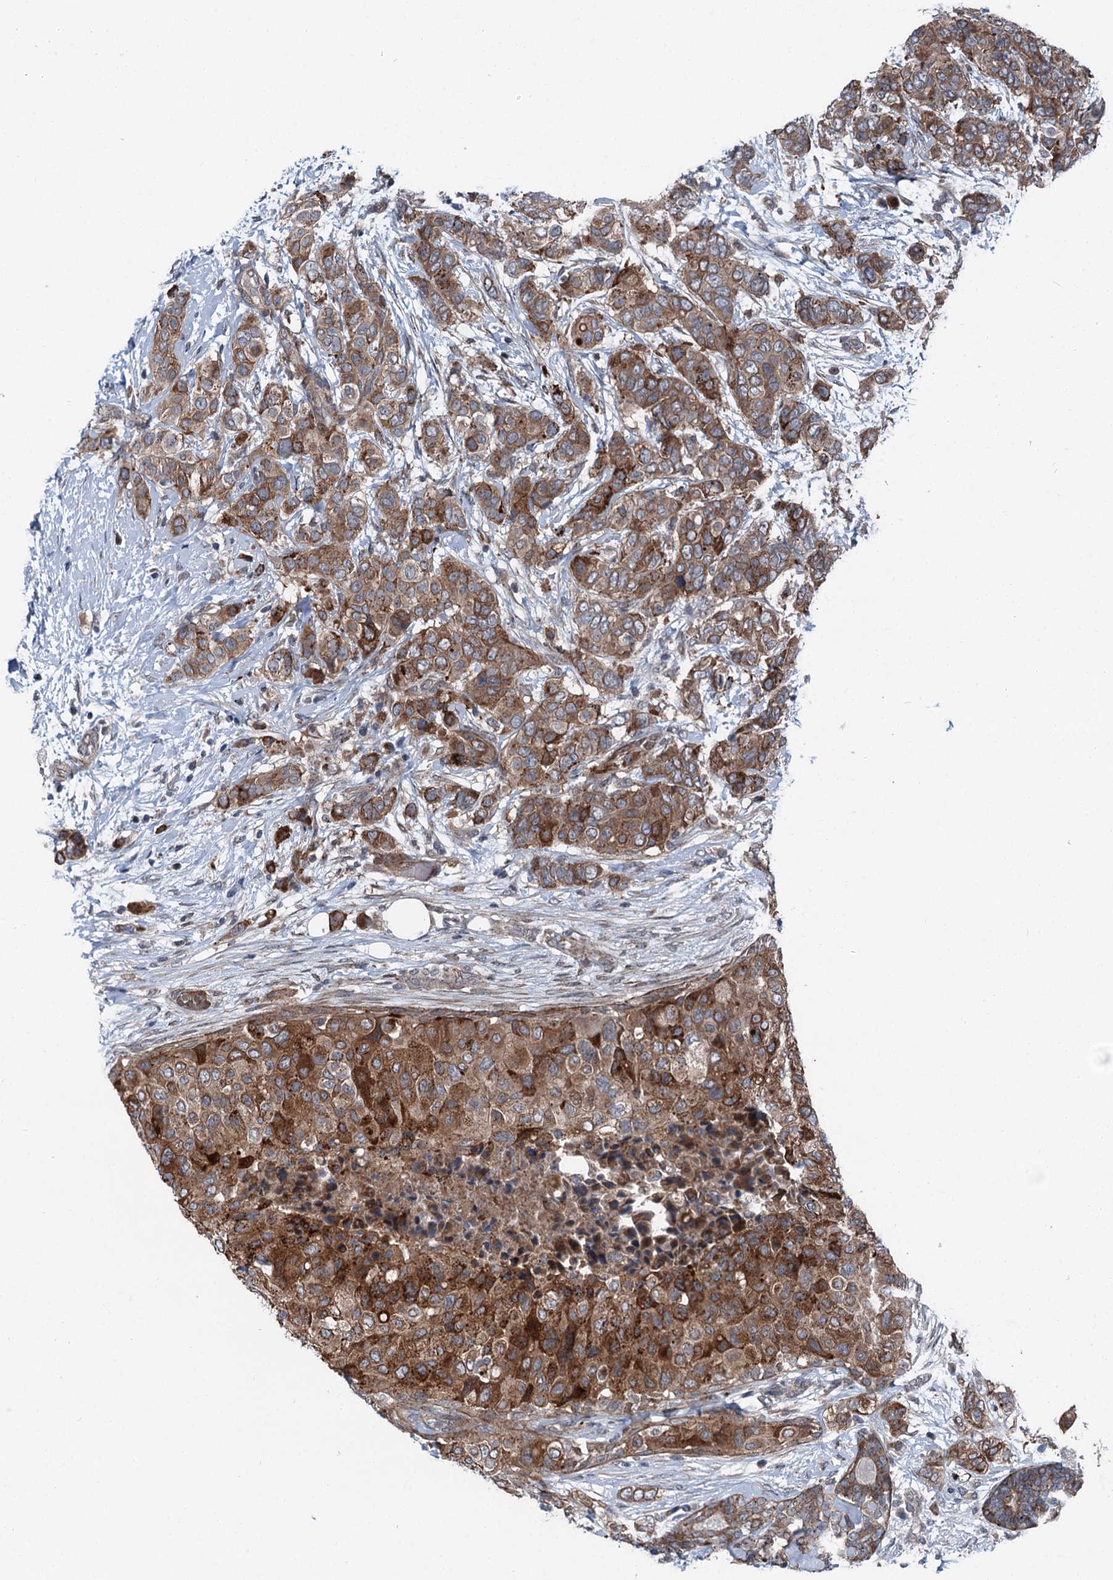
{"staining": {"intensity": "moderate", "quantity": ">75%", "location": "cytoplasmic/membranous"}, "tissue": "breast cancer", "cell_type": "Tumor cells", "image_type": "cancer", "snomed": [{"axis": "morphology", "description": "Lobular carcinoma"}, {"axis": "topography", "description": "Breast"}], "caption": "Moderate cytoplasmic/membranous staining is seen in approximately >75% of tumor cells in breast lobular carcinoma.", "gene": "POLR1D", "patient": {"sex": "female", "age": 51}}